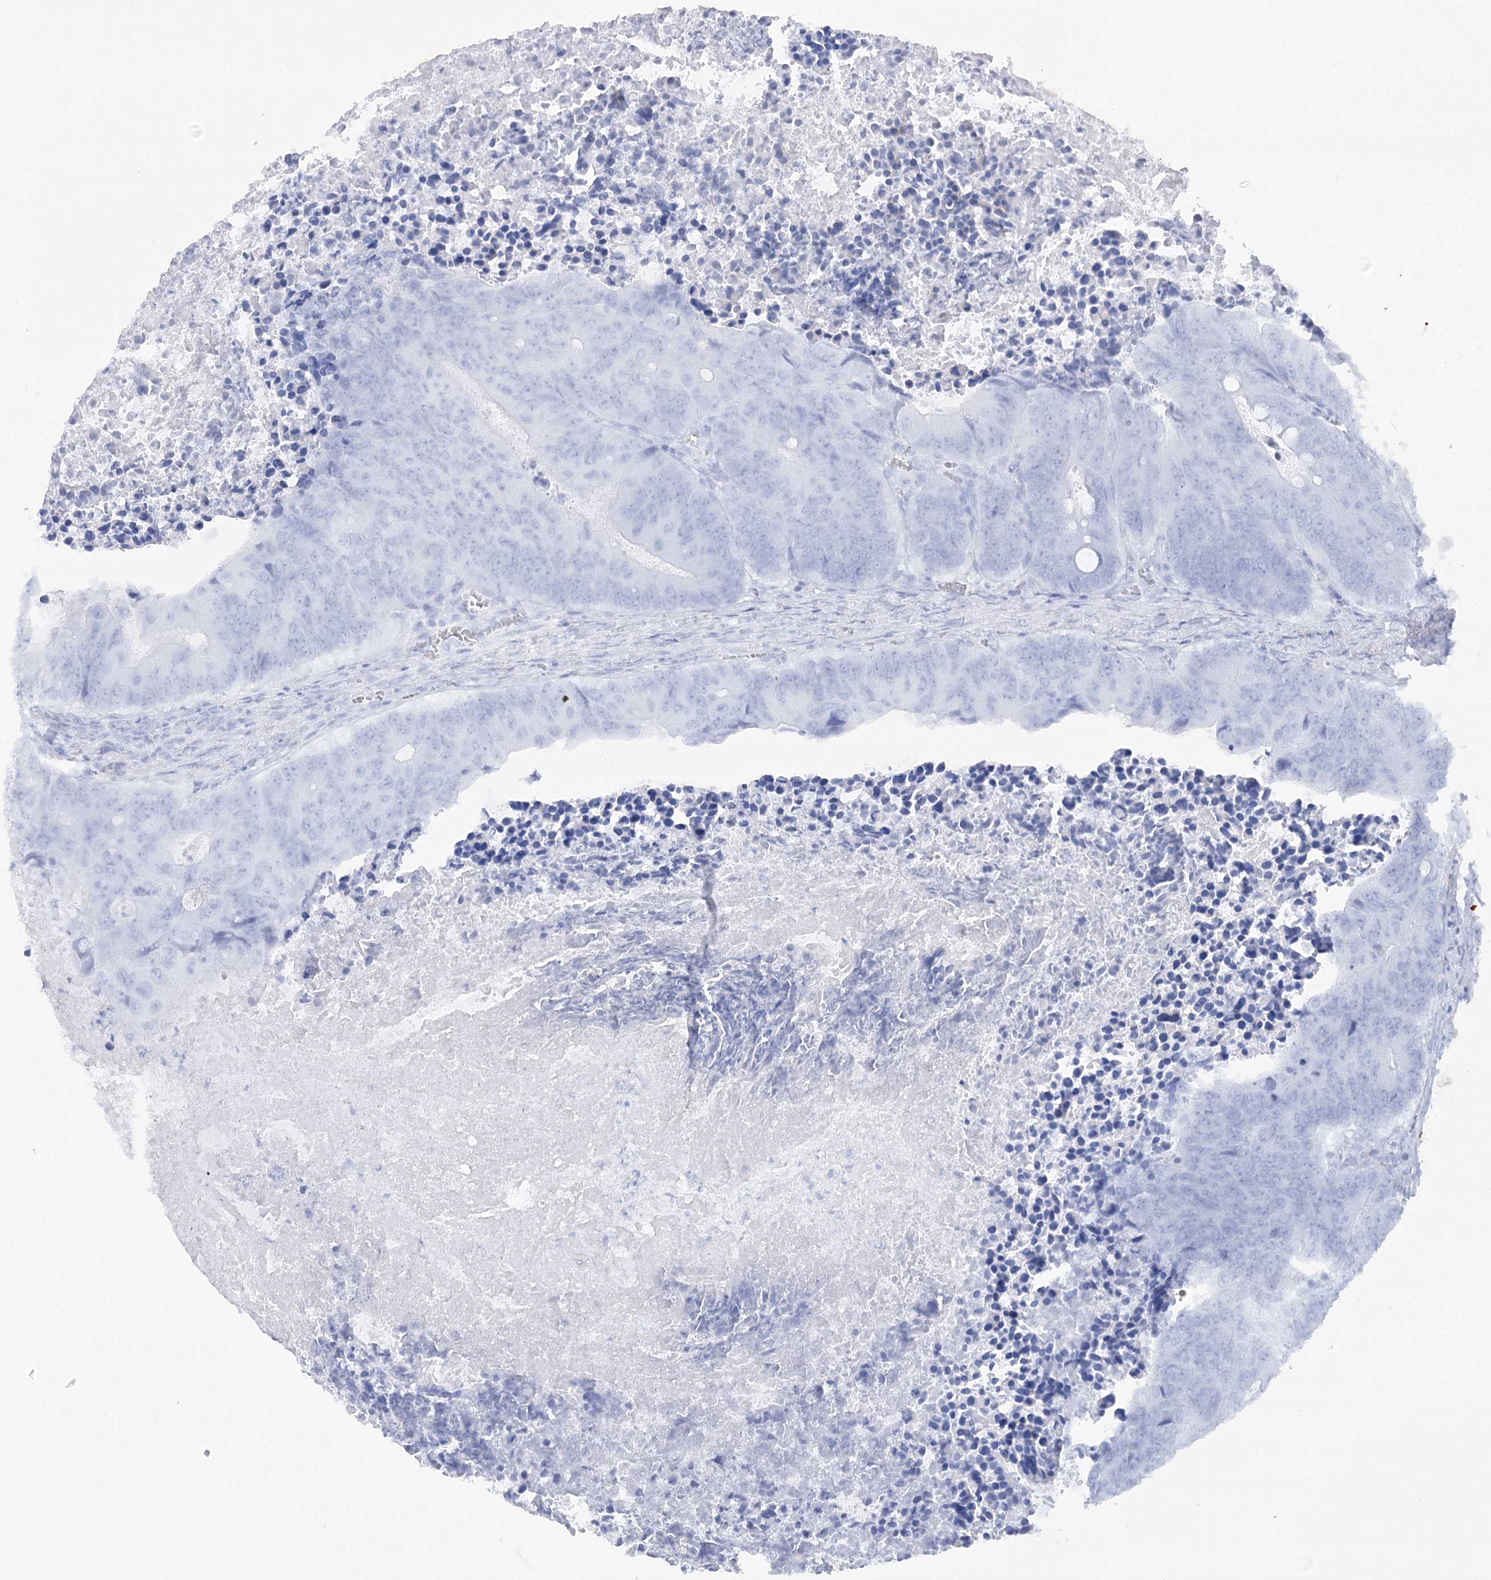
{"staining": {"intensity": "negative", "quantity": "none", "location": "none"}, "tissue": "colorectal cancer", "cell_type": "Tumor cells", "image_type": "cancer", "snomed": [{"axis": "morphology", "description": "Adenocarcinoma, NOS"}, {"axis": "topography", "description": "Colon"}], "caption": "A photomicrograph of colorectal cancer stained for a protein reveals no brown staining in tumor cells. Brightfield microscopy of immunohistochemistry (IHC) stained with DAB (brown) and hematoxylin (blue), captured at high magnification.", "gene": "SIAE", "patient": {"sex": "male", "age": 87}}